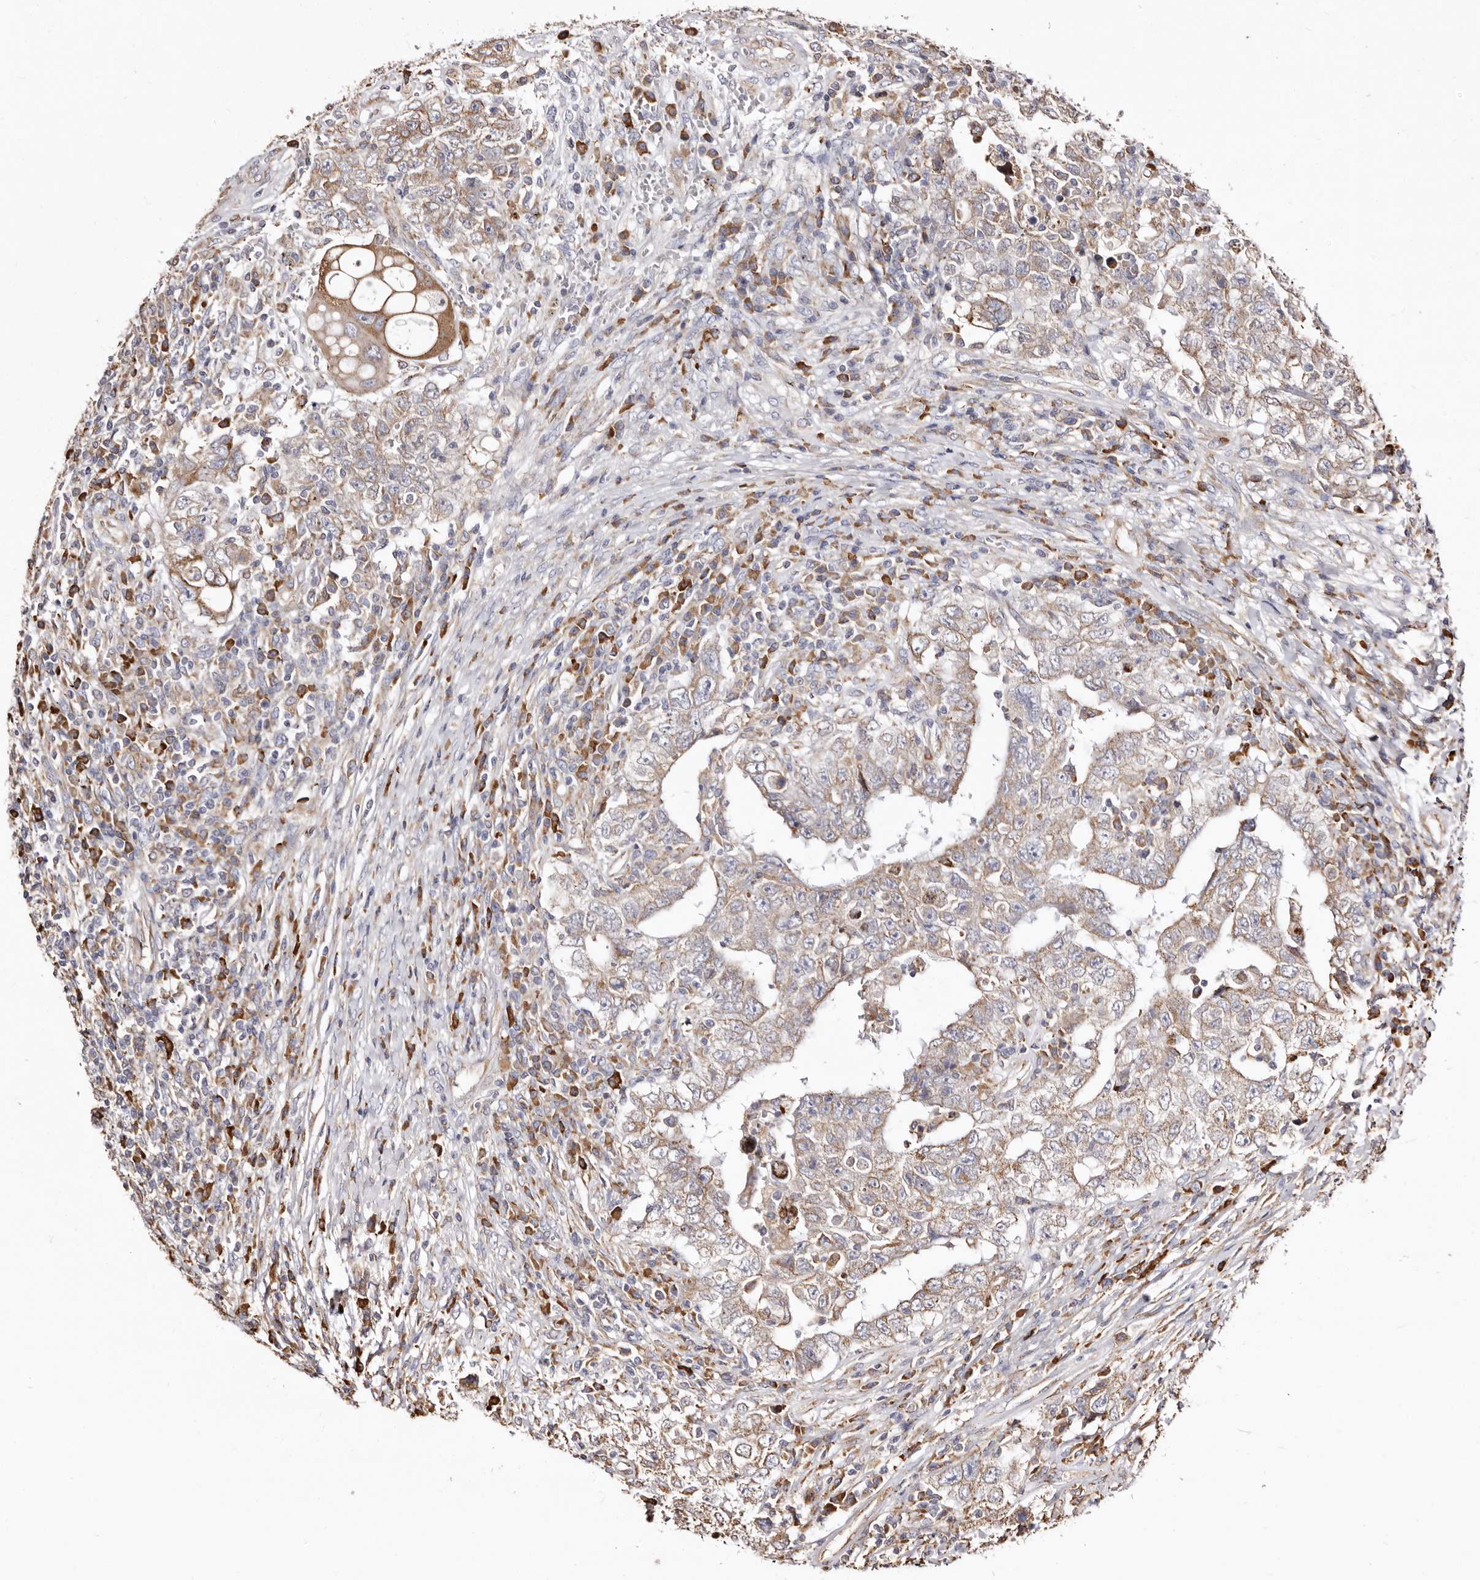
{"staining": {"intensity": "moderate", "quantity": ">75%", "location": "cytoplasmic/membranous"}, "tissue": "testis cancer", "cell_type": "Tumor cells", "image_type": "cancer", "snomed": [{"axis": "morphology", "description": "Carcinoma, Embryonal, NOS"}, {"axis": "topography", "description": "Testis"}], "caption": "This is an image of immunohistochemistry (IHC) staining of testis cancer (embryonal carcinoma), which shows moderate expression in the cytoplasmic/membranous of tumor cells.", "gene": "ACBD6", "patient": {"sex": "male", "age": 26}}